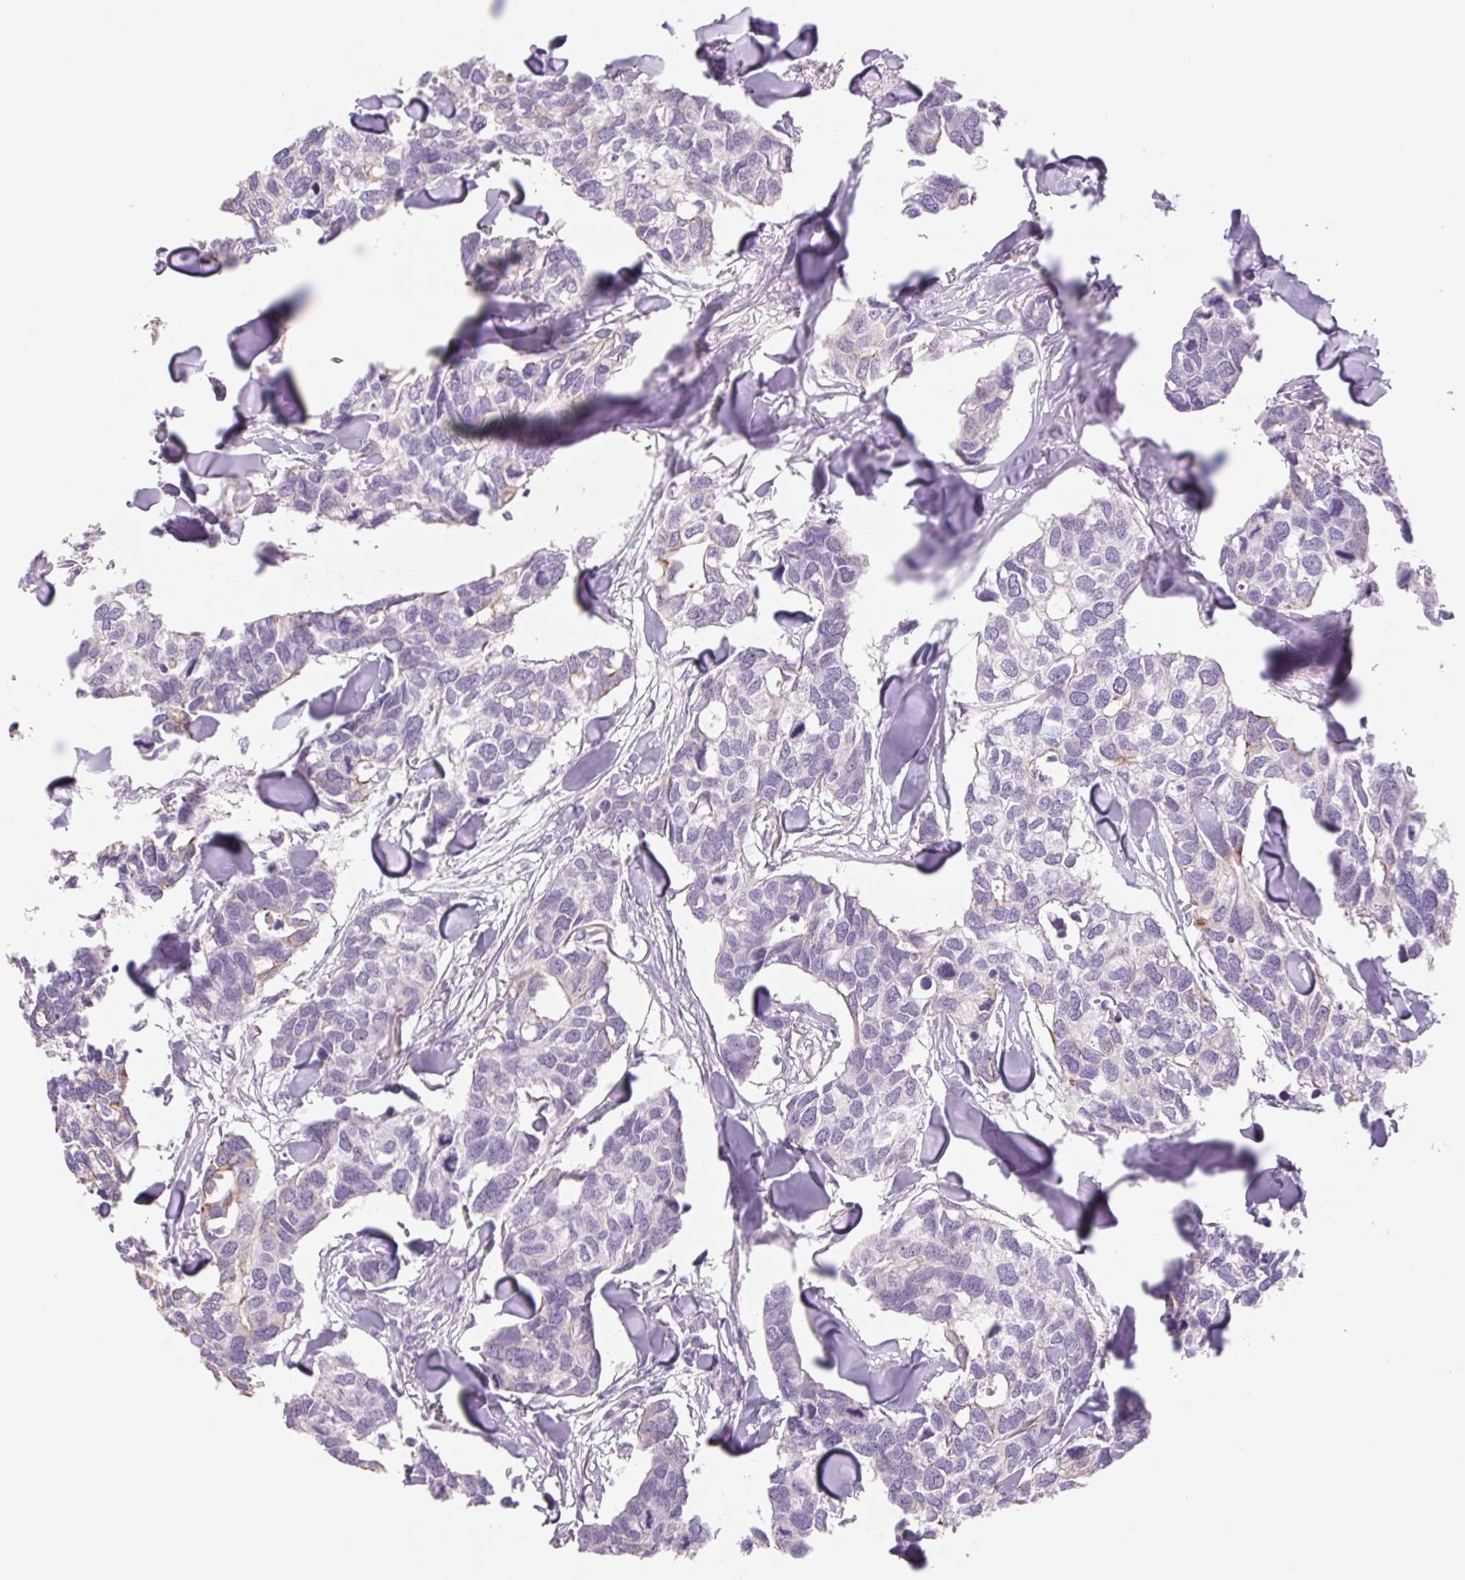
{"staining": {"intensity": "negative", "quantity": "none", "location": "none"}, "tissue": "breast cancer", "cell_type": "Tumor cells", "image_type": "cancer", "snomed": [{"axis": "morphology", "description": "Duct carcinoma"}, {"axis": "topography", "description": "Breast"}], "caption": "Human breast invasive ductal carcinoma stained for a protein using immunohistochemistry (IHC) exhibits no positivity in tumor cells.", "gene": "MS4A13", "patient": {"sex": "female", "age": 83}}